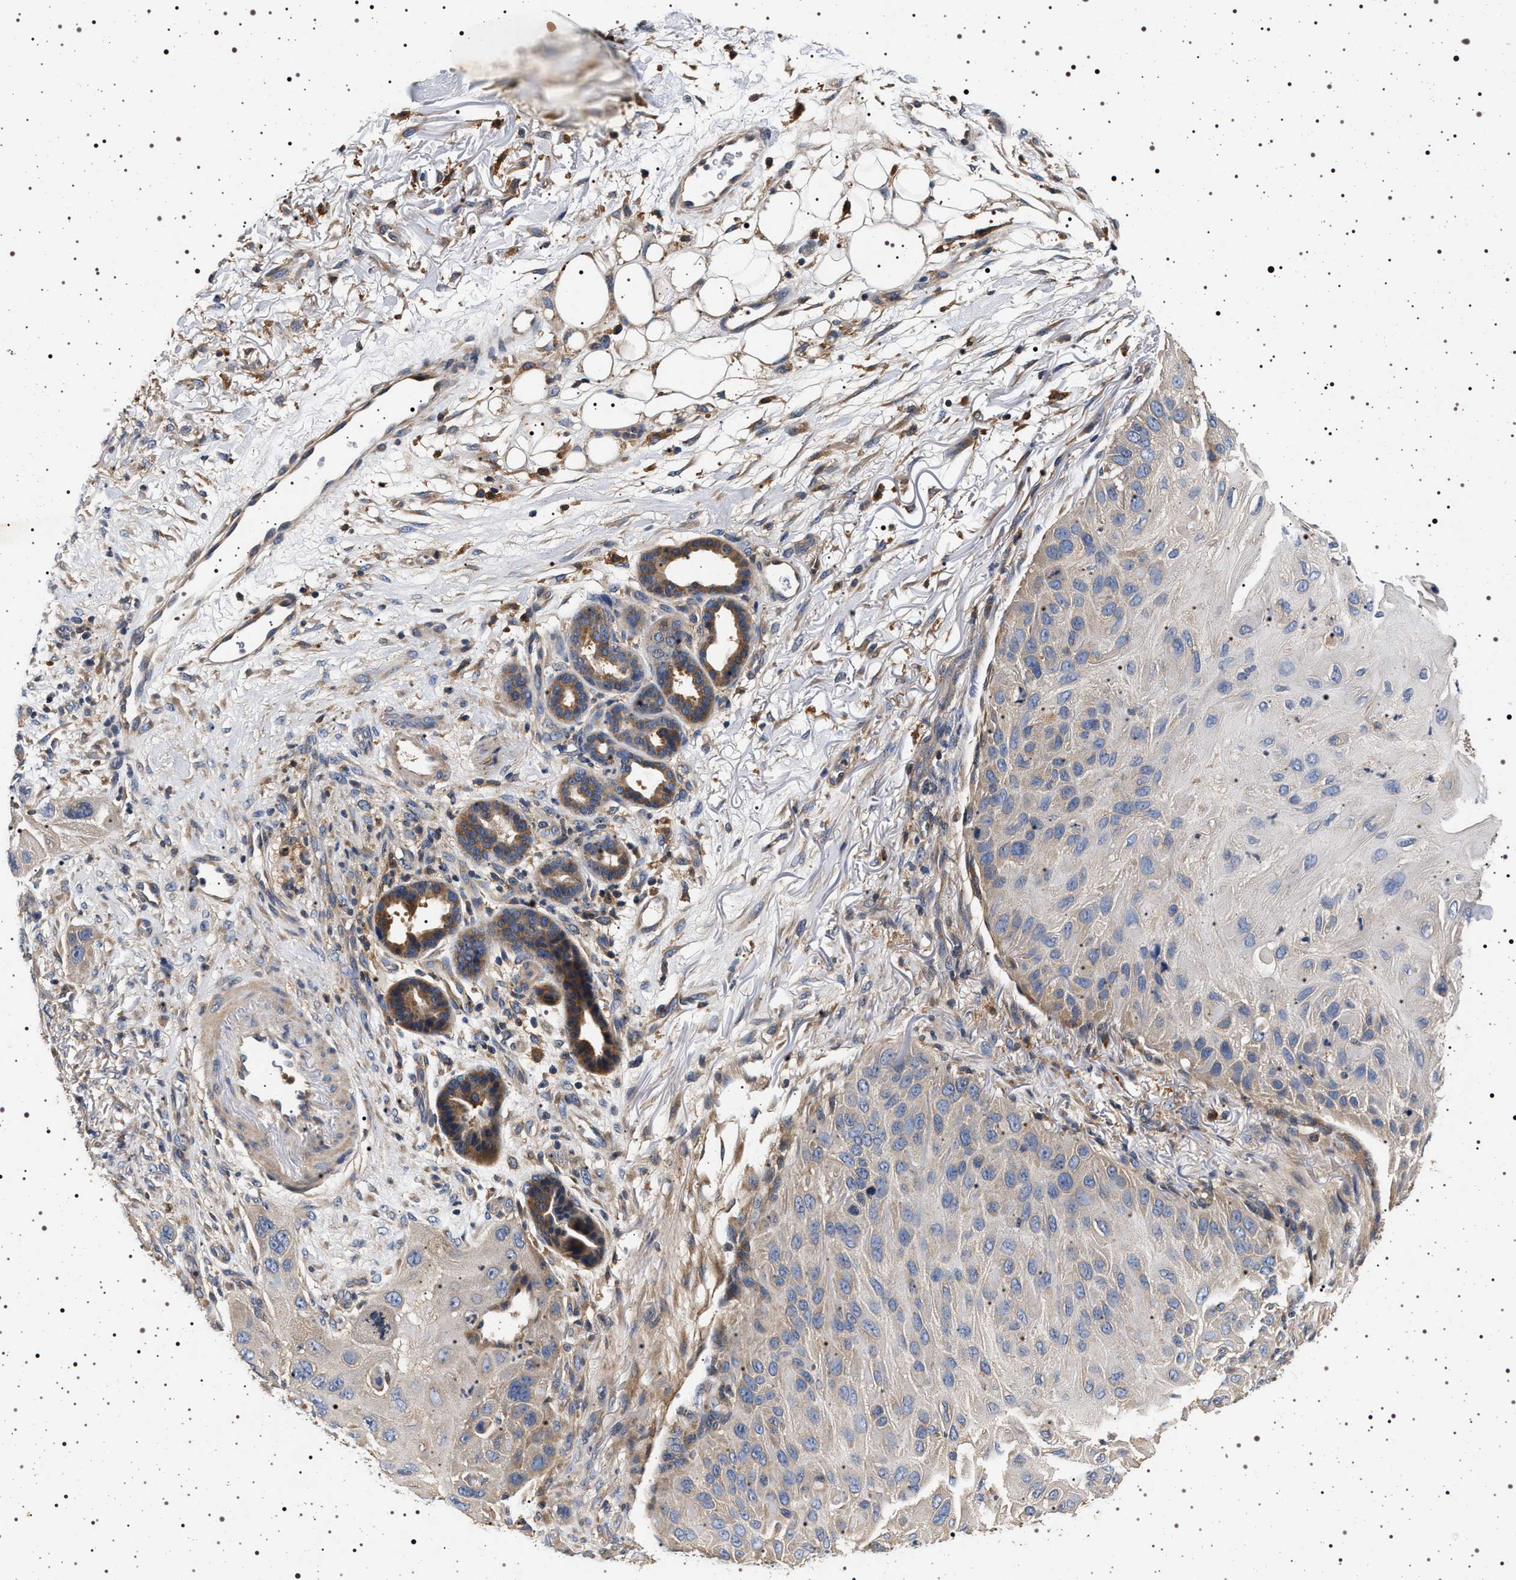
{"staining": {"intensity": "weak", "quantity": "<25%", "location": "cytoplasmic/membranous"}, "tissue": "skin cancer", "cell_type": "Tumor cells", "image_type": "cancer", "snomed": [{"axis": "morphology", "description": "Squamous cell carcinoma, NOS"}, {"axis": "topography", "description": "Skin"}], "caption": "Immunohistochemistry (IHC) image of neoplastic tissue: human squamous cell carcinoma (skin) stained with DAB (3,3'-diaminobenzidine) reveals no significant protein staining in tumor cells. (DAB (3,3'-diaminobenzidine) immunohistochemistry (IHC) visualized using brightfield microscopy, high magnification).", "gene": "DCBLD2", "patient": {"sex": "female", "age": 77}}